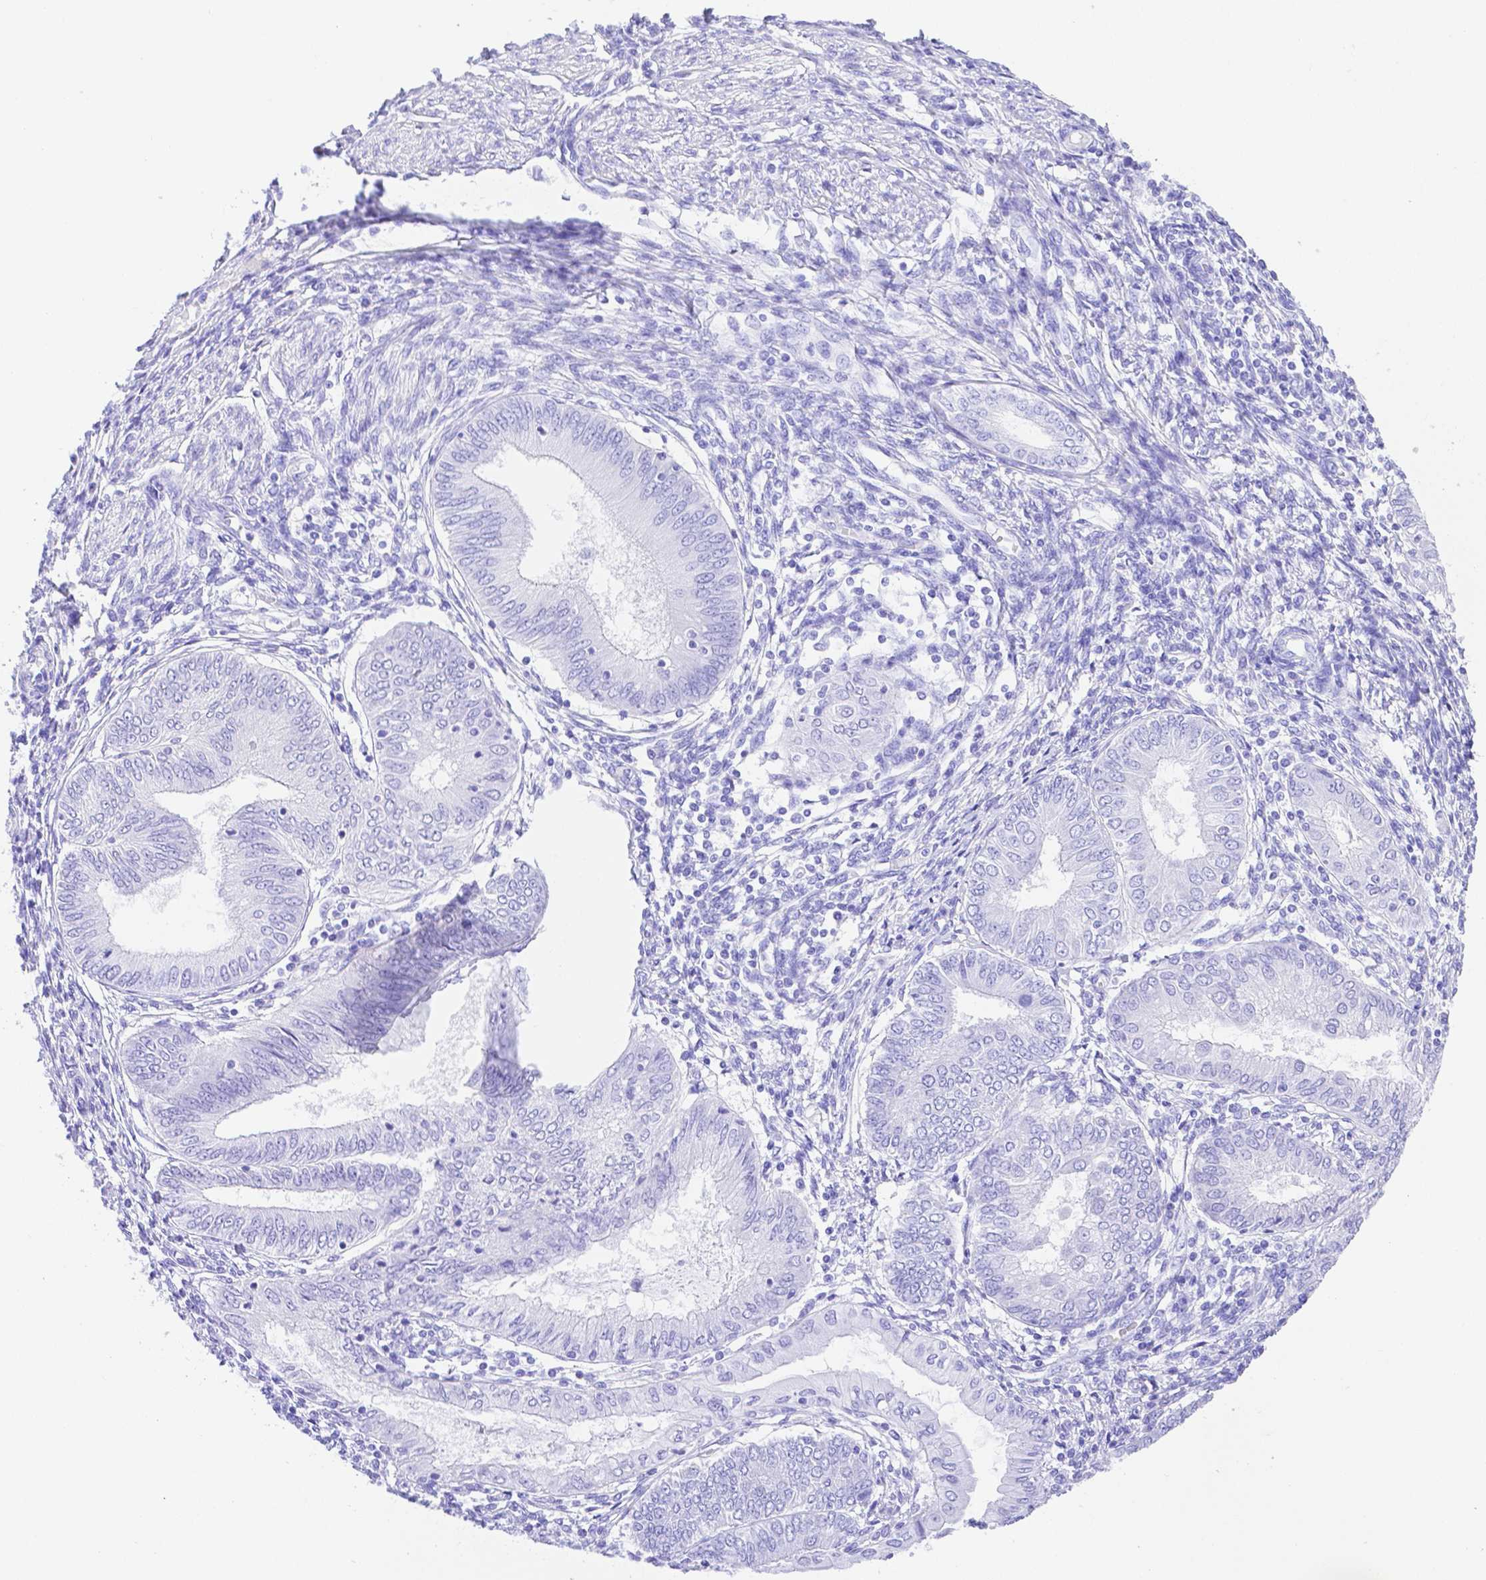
{"staining": {"intensity": "negative", "quantity": "none", "location": "none"}, "tissue": "endometrial cancer", "cell_type": "Tumor cells", "image_type": "cancer", "snomed": [{"axis": "morphology", "description": "Adenocarcinoma, NOS"}, {"axis": "topography", "description": "Endometrium"}], "caption": "Photomicrograph shows no significant protein positivity in tumor cells of endometrial cancer (adenocarcinoma).", "gene": "SMR3A", "patient": {"sex": "female", "age": 68}}